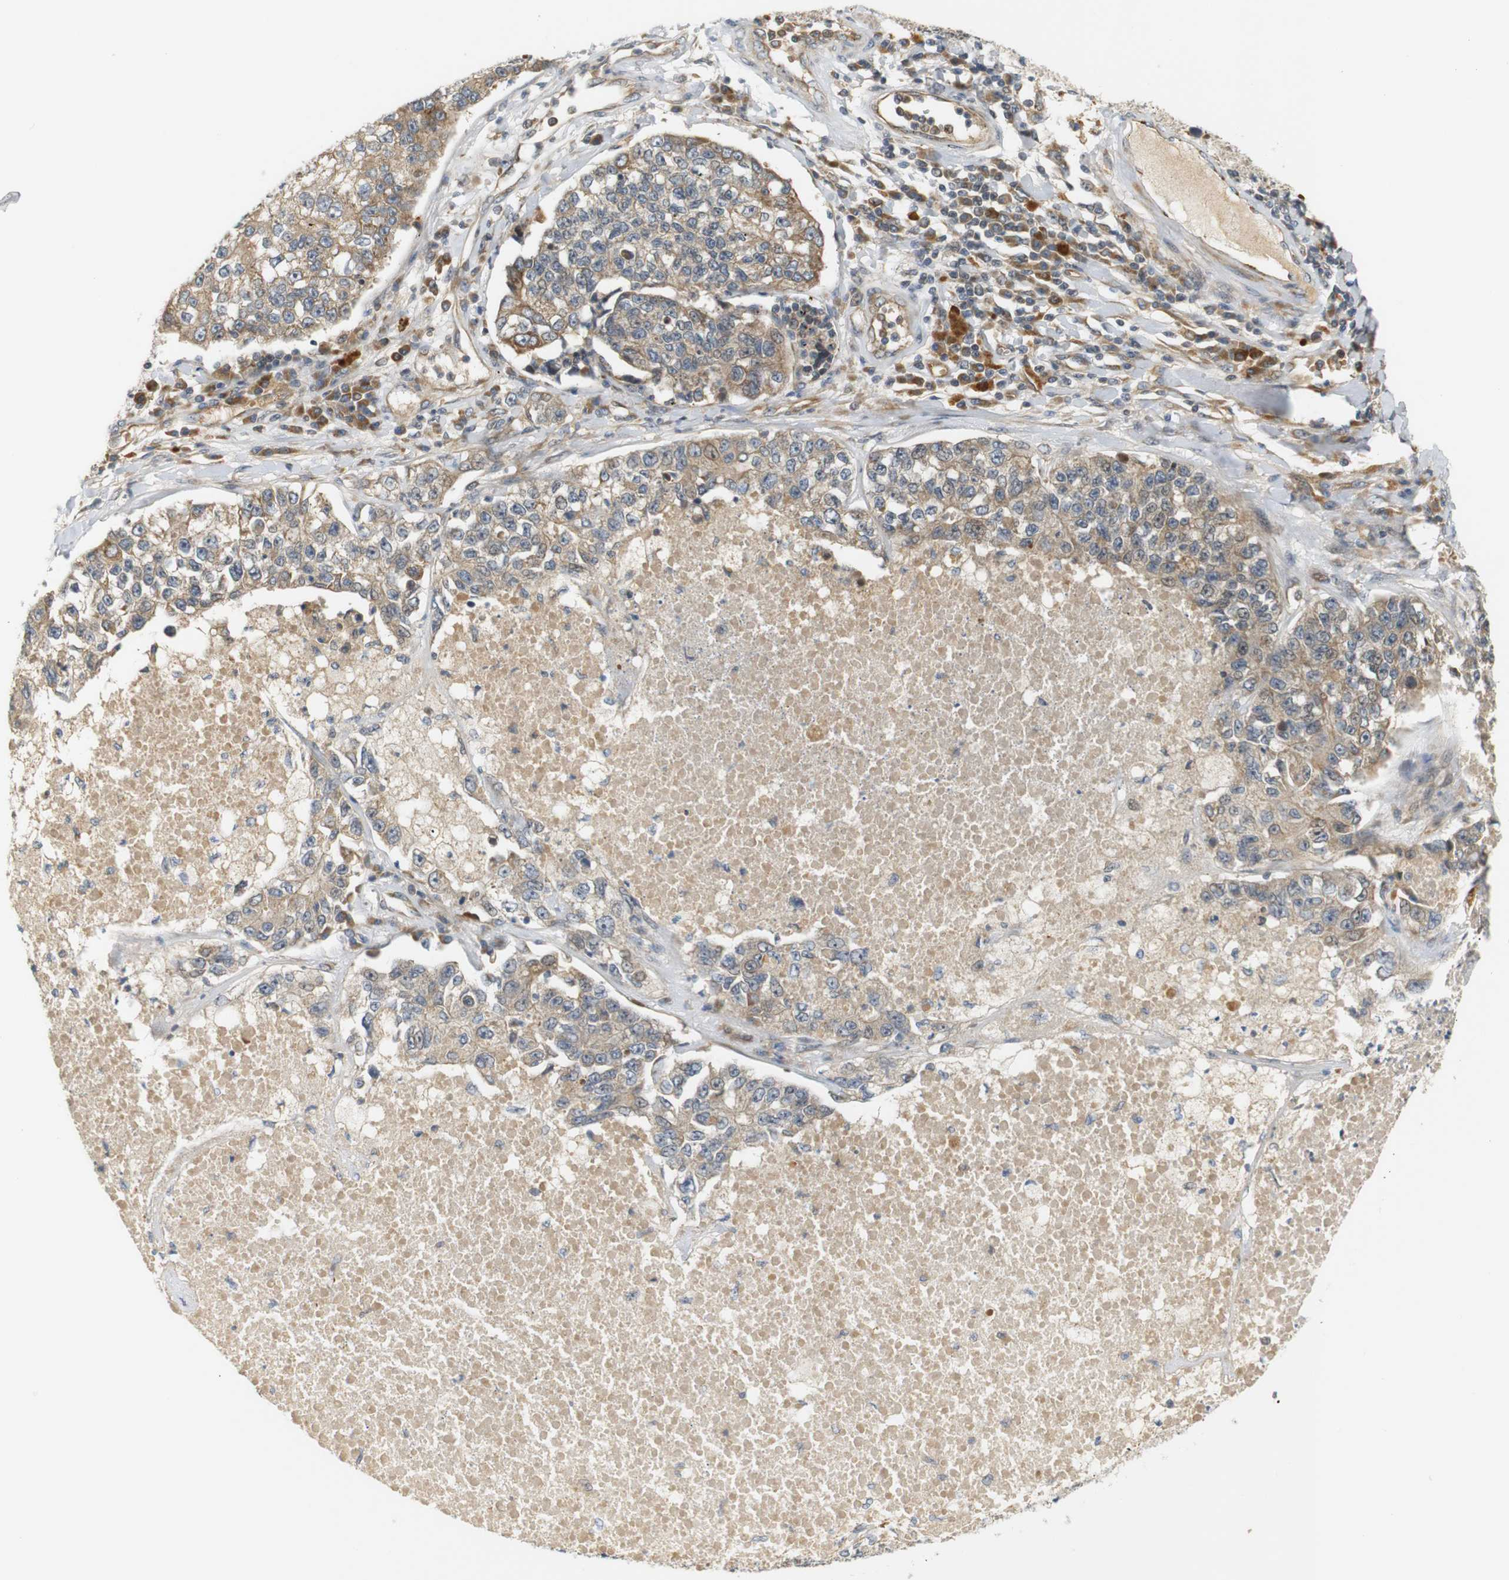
{"staining": {"intensity": "moderate", "quantity": ">75%", "location": "cytoplasmic/membranous"}, "tissue": "lung cancer", "cell_type": "Tumor cells", "image_type": "cancer", "snomed": [{"axis": "morphology", "description": "Adenocarcinoma, NOS"}, {"axis": "topography", "description": "Lung"}], "caption": "Brown immunohistochemical staining in adenocarcinoma (lung) demonstrates moderate cytoplasmic/membranous staining in about >75% of tumor cells.", "gene": "RPTOR", "patient": {"sex": "male", "age": 49}}